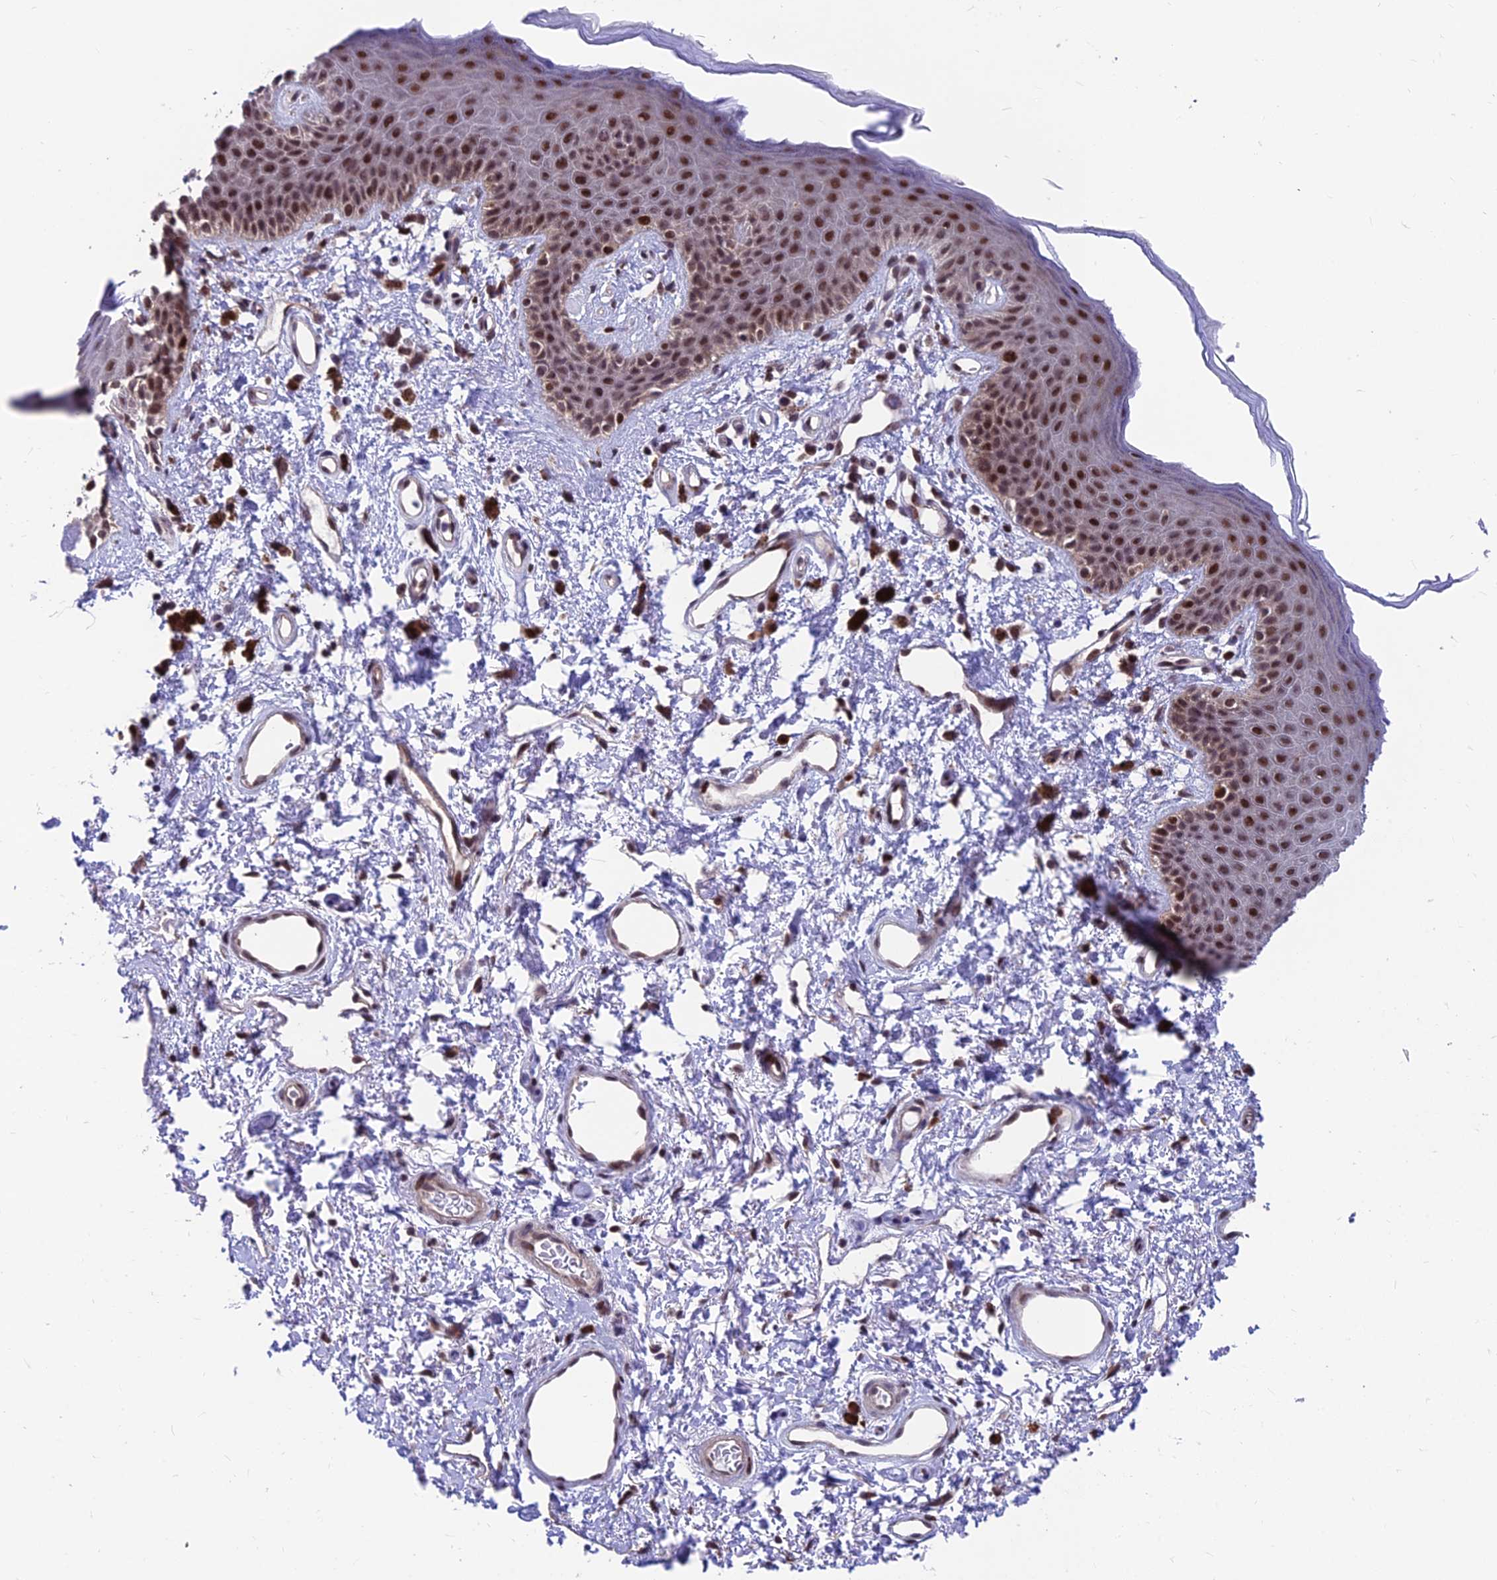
{"staining": {"intensity": "moderate", "quantity": ">75%", "location": "nuclear"}, "tissue": "skin", "cell_type": "Epidermal cells", "image_type": "normal", "snomed": [{"axis": "morphology", "description": "Normal tissue, NOS"}, {"axis": "topography", "description": "Anal"}], "caption": "Immunohistochemical staining of unremarkable skin demonstrates medium levels of moderate nuclear positivity in about >75% of epidermal cells. The staining is performed using DAB brown chromogen to label protein expression. The nuclei are counter-stained blue using hematoxylin.", "gene": "KIAA1191", "patient": {"sex": "female", "age": 46}}